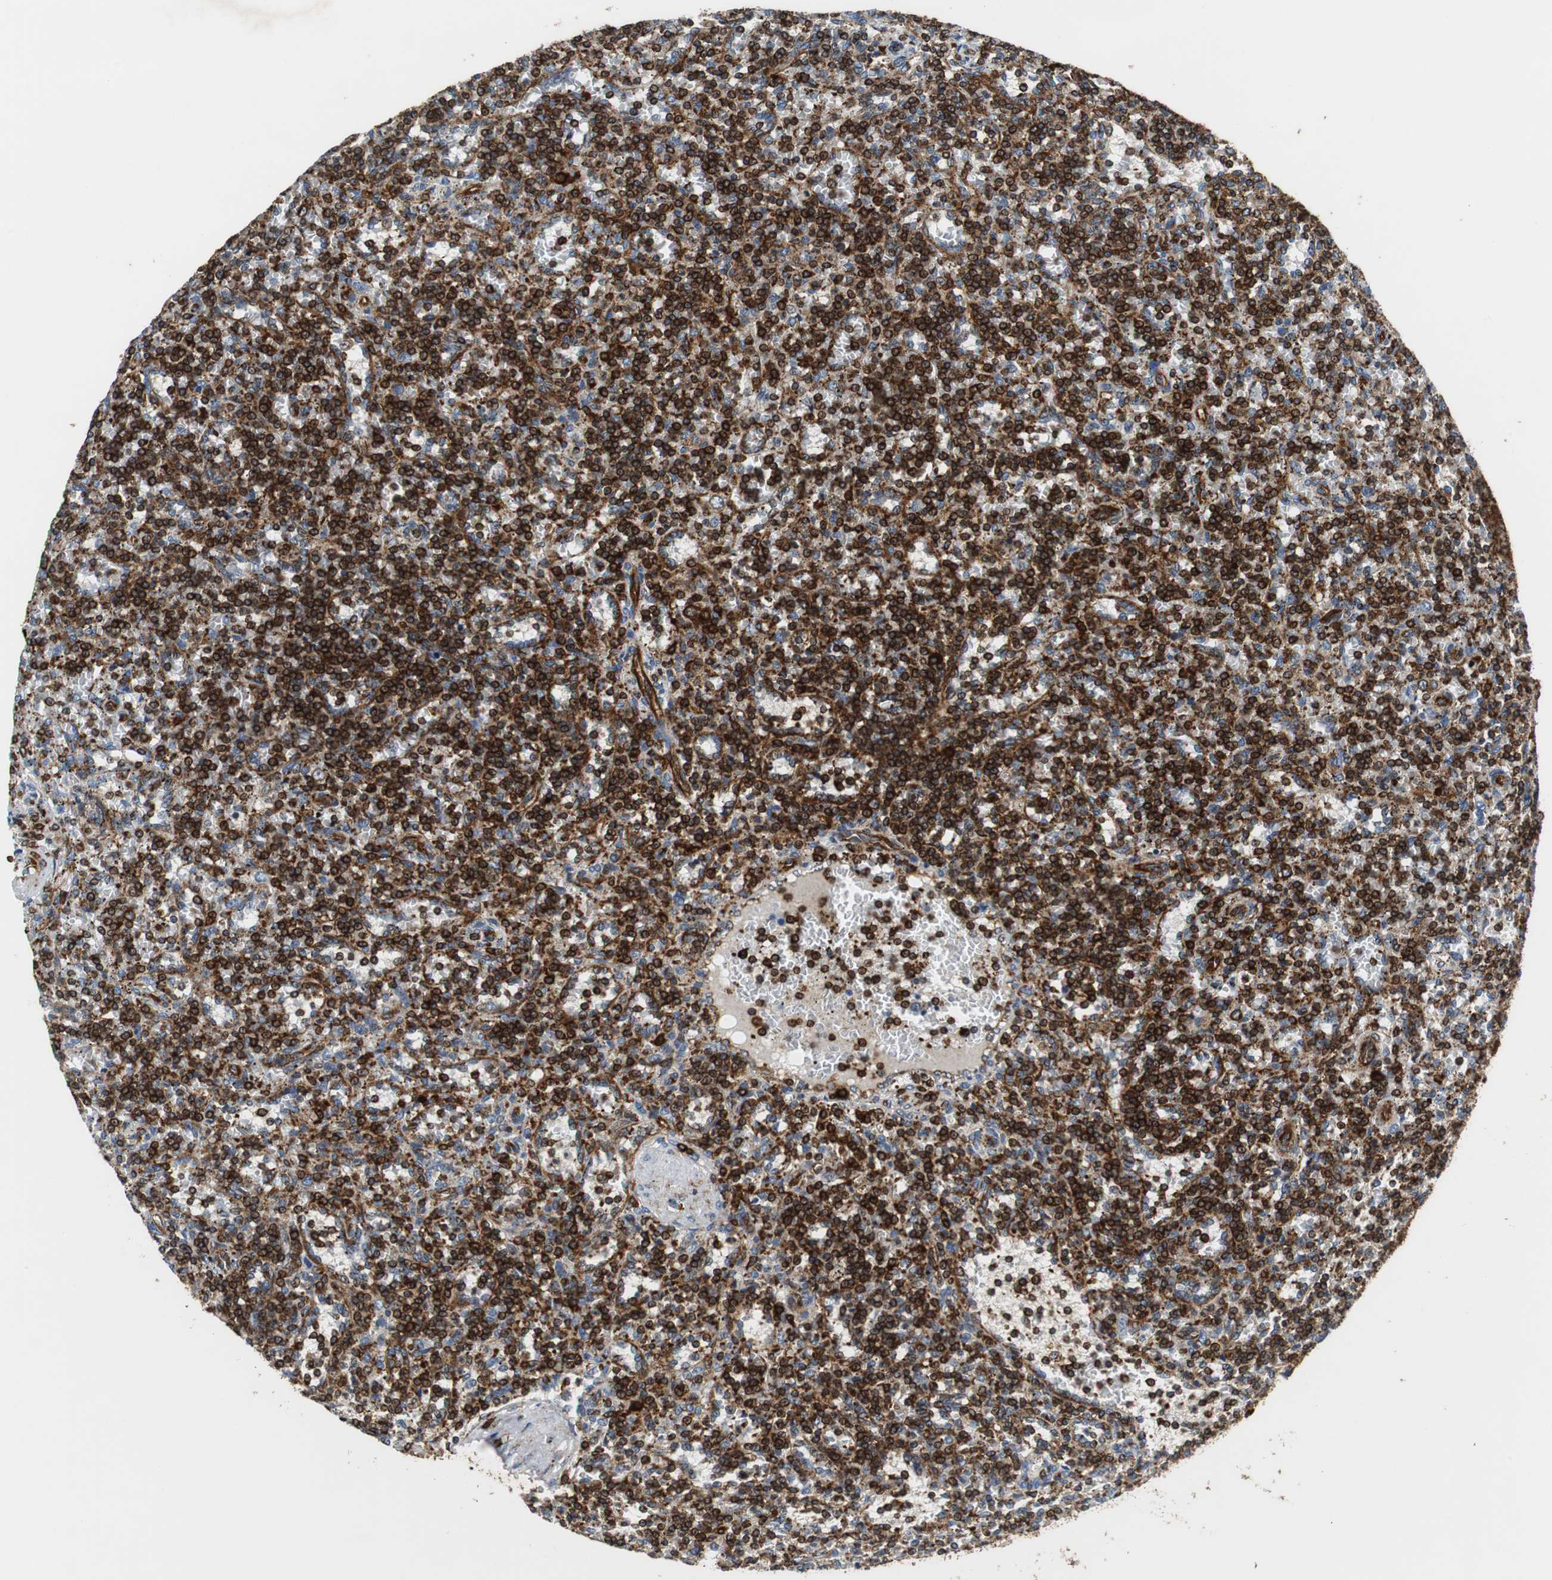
{"staining": {"intensity": "strong", "quantity": ">75%", "location": "cytoplasmic/membranous"}, "tissue": "lymphoma", "cell_type": "Tumor cells", "image_type": "cancer", "snomed": [{"axis": "morphology", "description": "Malignant lymphoma, non-Hodgkin's type, Low grade"}, {"axis": "topography", "description": "Spleen"}], "caption": "DAB (3,3'-diaminobenzidine) immunohistochemical staining of human lymphoma displays strong cytoplasmic/membranous protein expression in about >75% of tumor cells. (IHC, brightfield microscopy, high magnification).", "gene": "TUBA4A", "patient": {"sex": "male", "age": 73}}